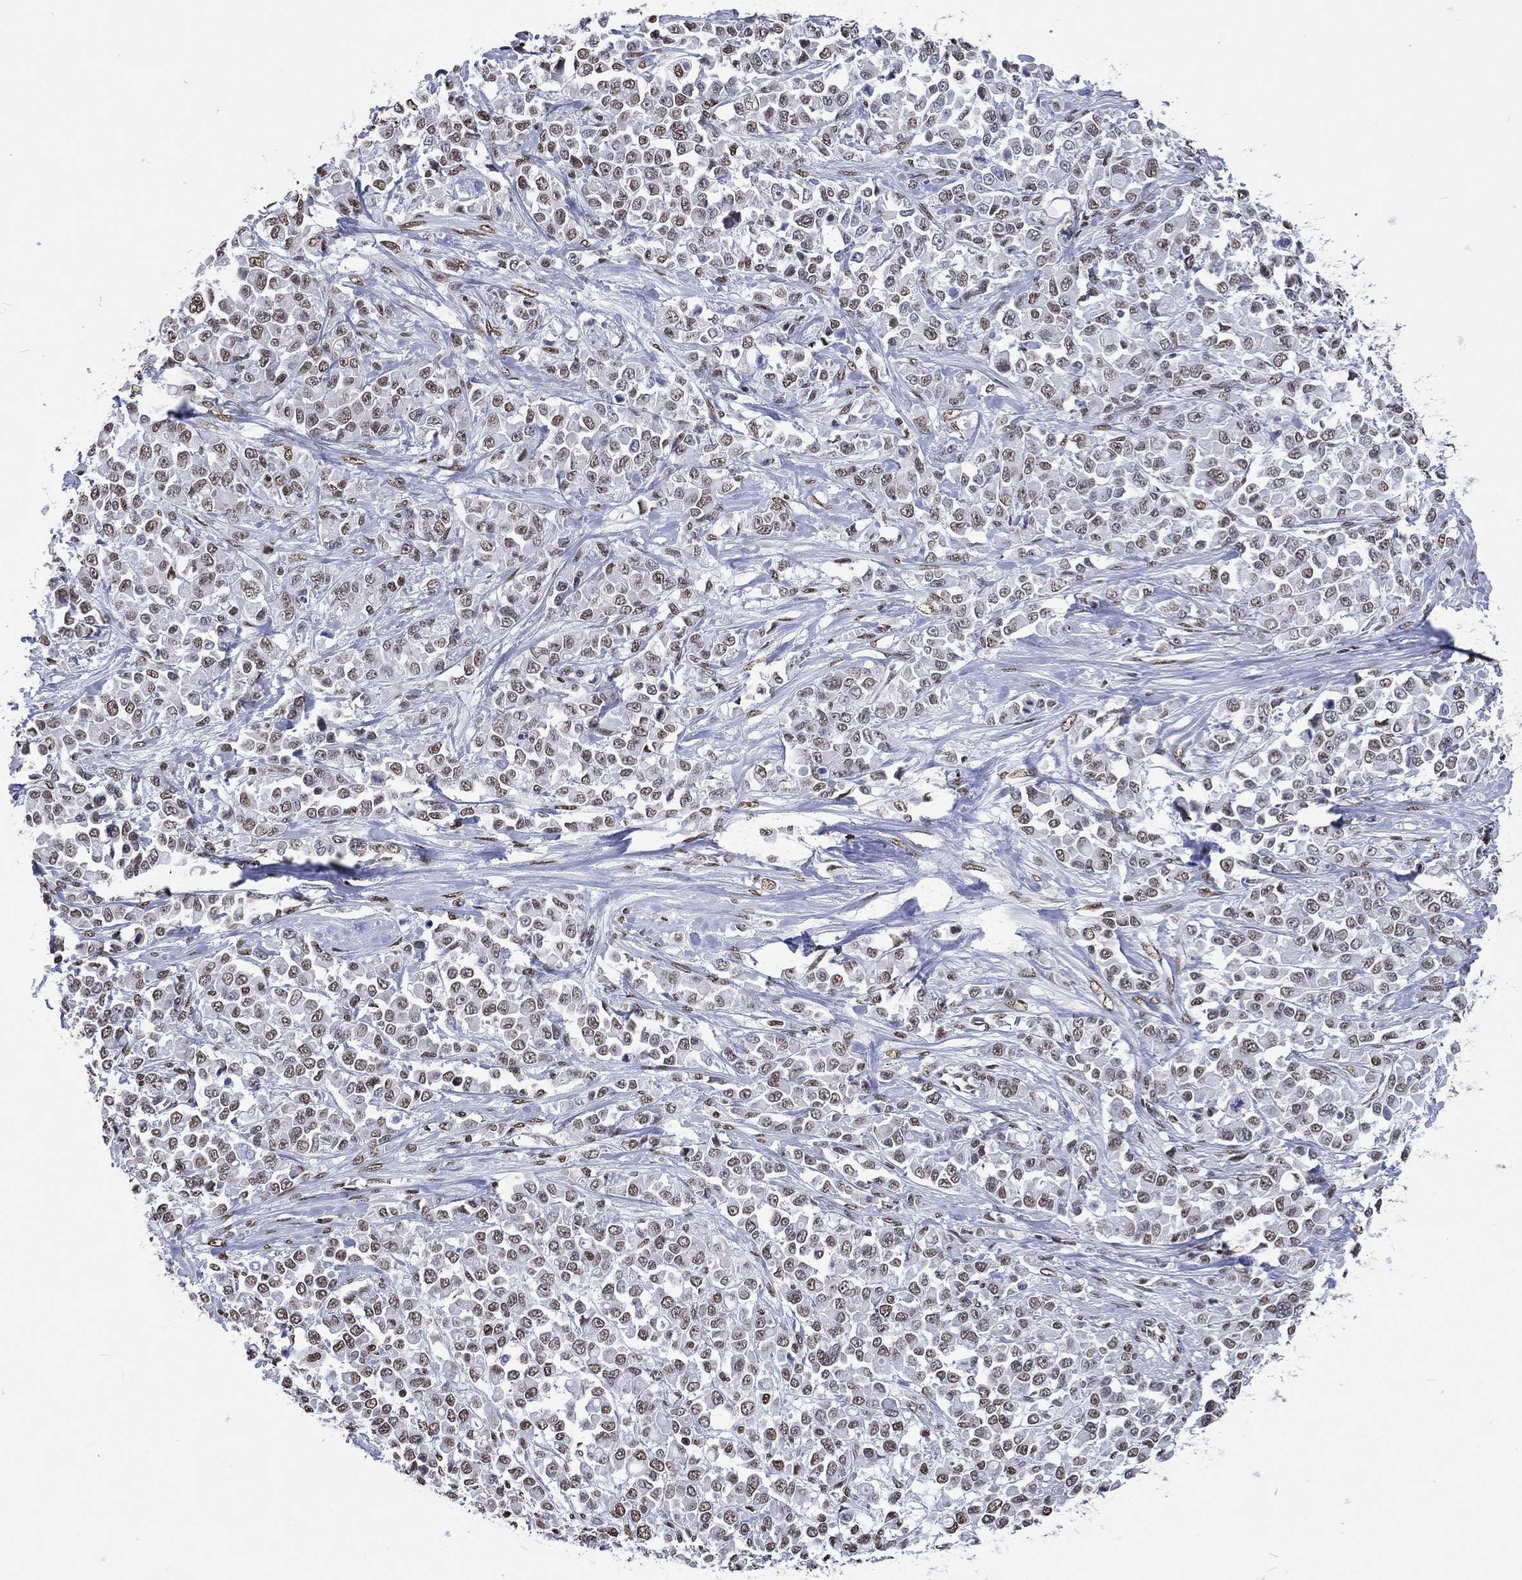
{"staining": {"intensity": "moderate", "quantity": ">75%", "location": "nuclear"}, "tissue": "stomach cancer", "cell_type": "Tumor cells", "image_type": "cancer", "snomed": [{"axis": "morphology", "description": "Adenocarcinoma, NOS"}, {"axis": "topography", "description": "Stomach"}], "caption": "Protein positivity by IHC exhibits moderate nuclear expression in about >75% of tumor cells in adenocarcinoma (stomach). (DAB IHC, brown staining for protein, blue staining for nuclei).", "gene": "RETREG2", "patient": {"sex": "female", "age": 76}}